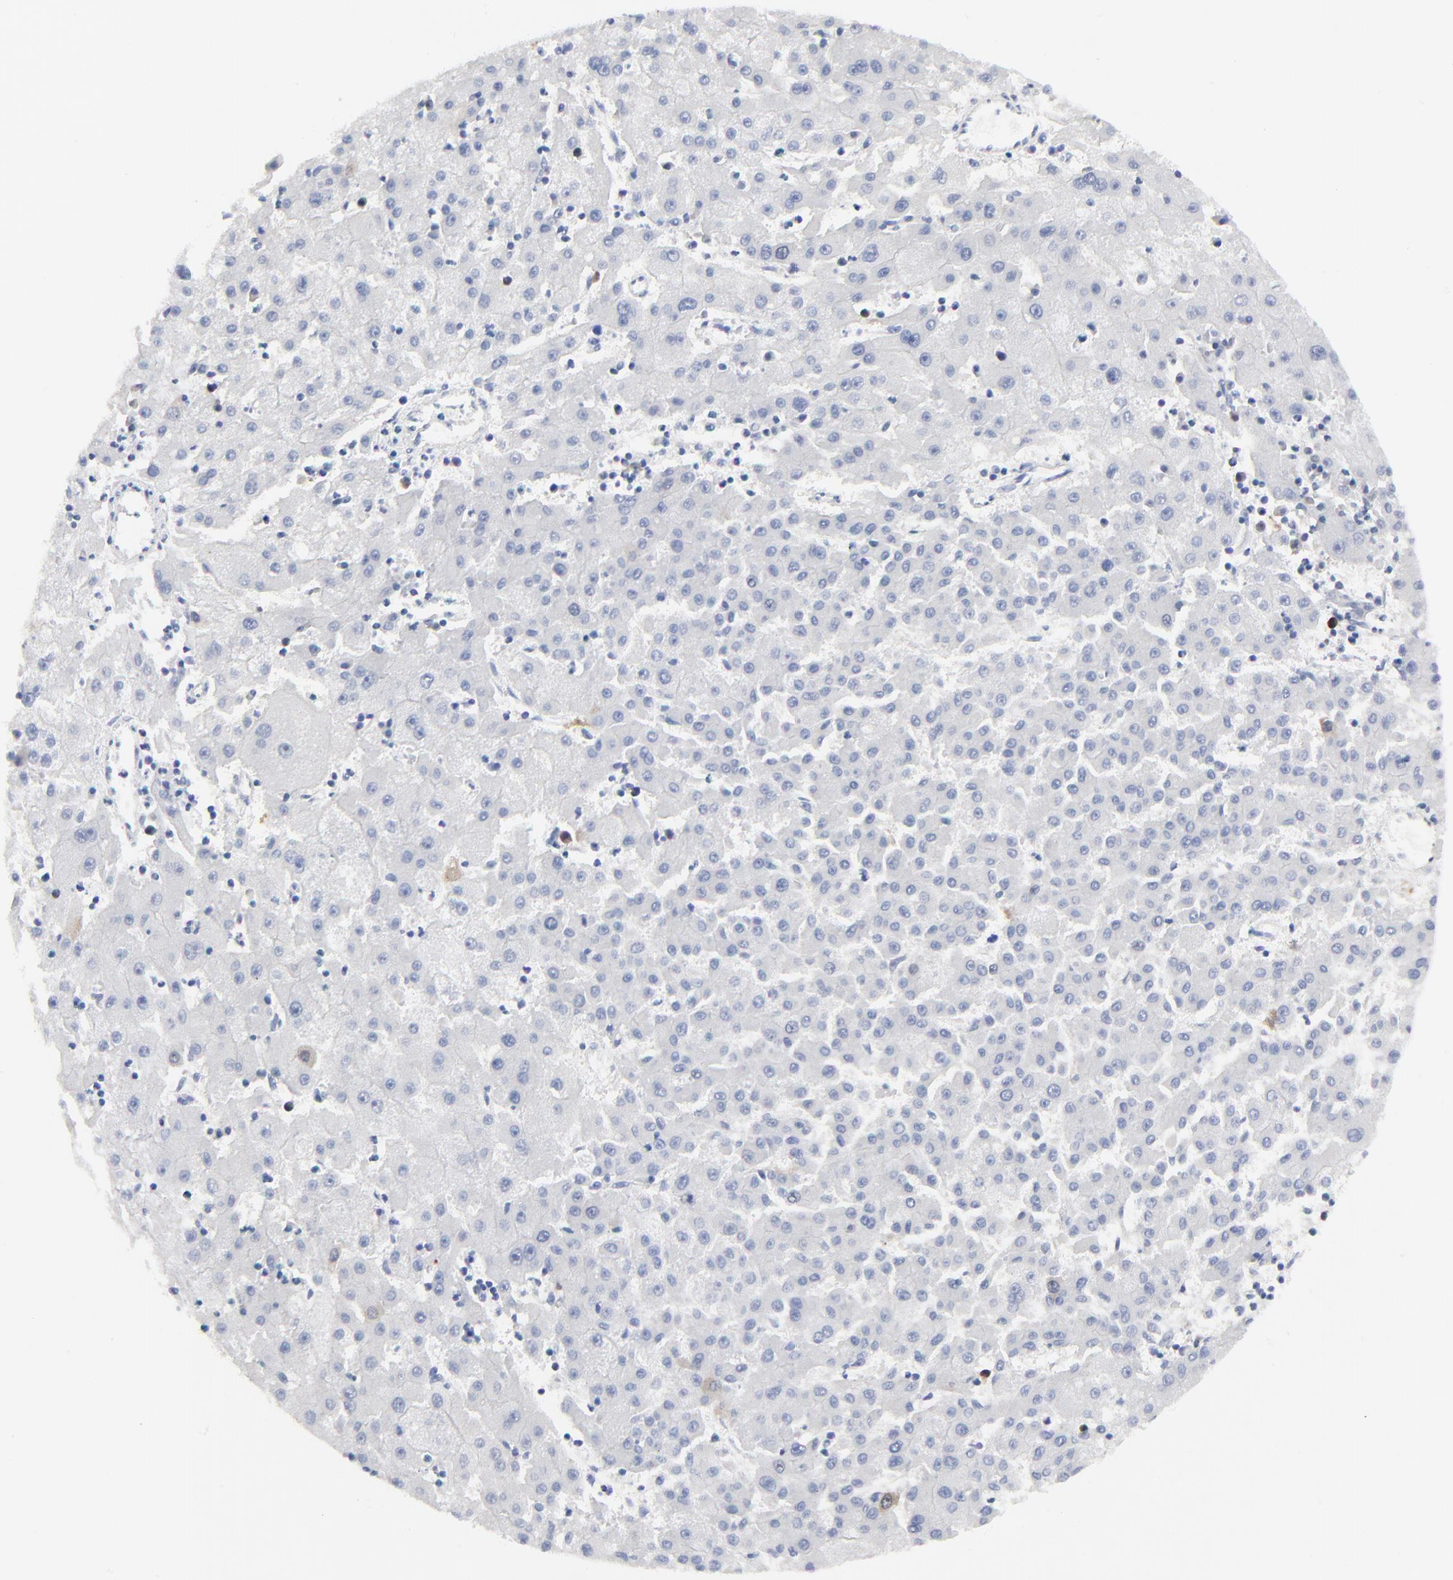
{"staining": {"intensity": "strong", "quantity": "<25%", "location": "cytoplasmic/membranous,nuclear"}, "tissue": "liver cancer", "cell_type": "Tumor cells", "image_type": "cancer", "snomed": [{"axis": "morphology", "description": "Carcinoma, Hepatocellular, NOS"}, {"axis": "topography", "description": "Liver"}], "caption": "A high-resolution micrograph shows IHC staining of liver cancer (hepatocellular carcinoma), which reveals strong cytoplasmic/membranous and nuclear positivity in about <25% of tumor cells. Using DAB (3,3'-diaminobenzidine) (brown) and hematoxylin (blue) stains, captured at high magnification using brightfield microscopy.", "gene": "CDK1", "patient": {"sex": "male", "age": 72}}